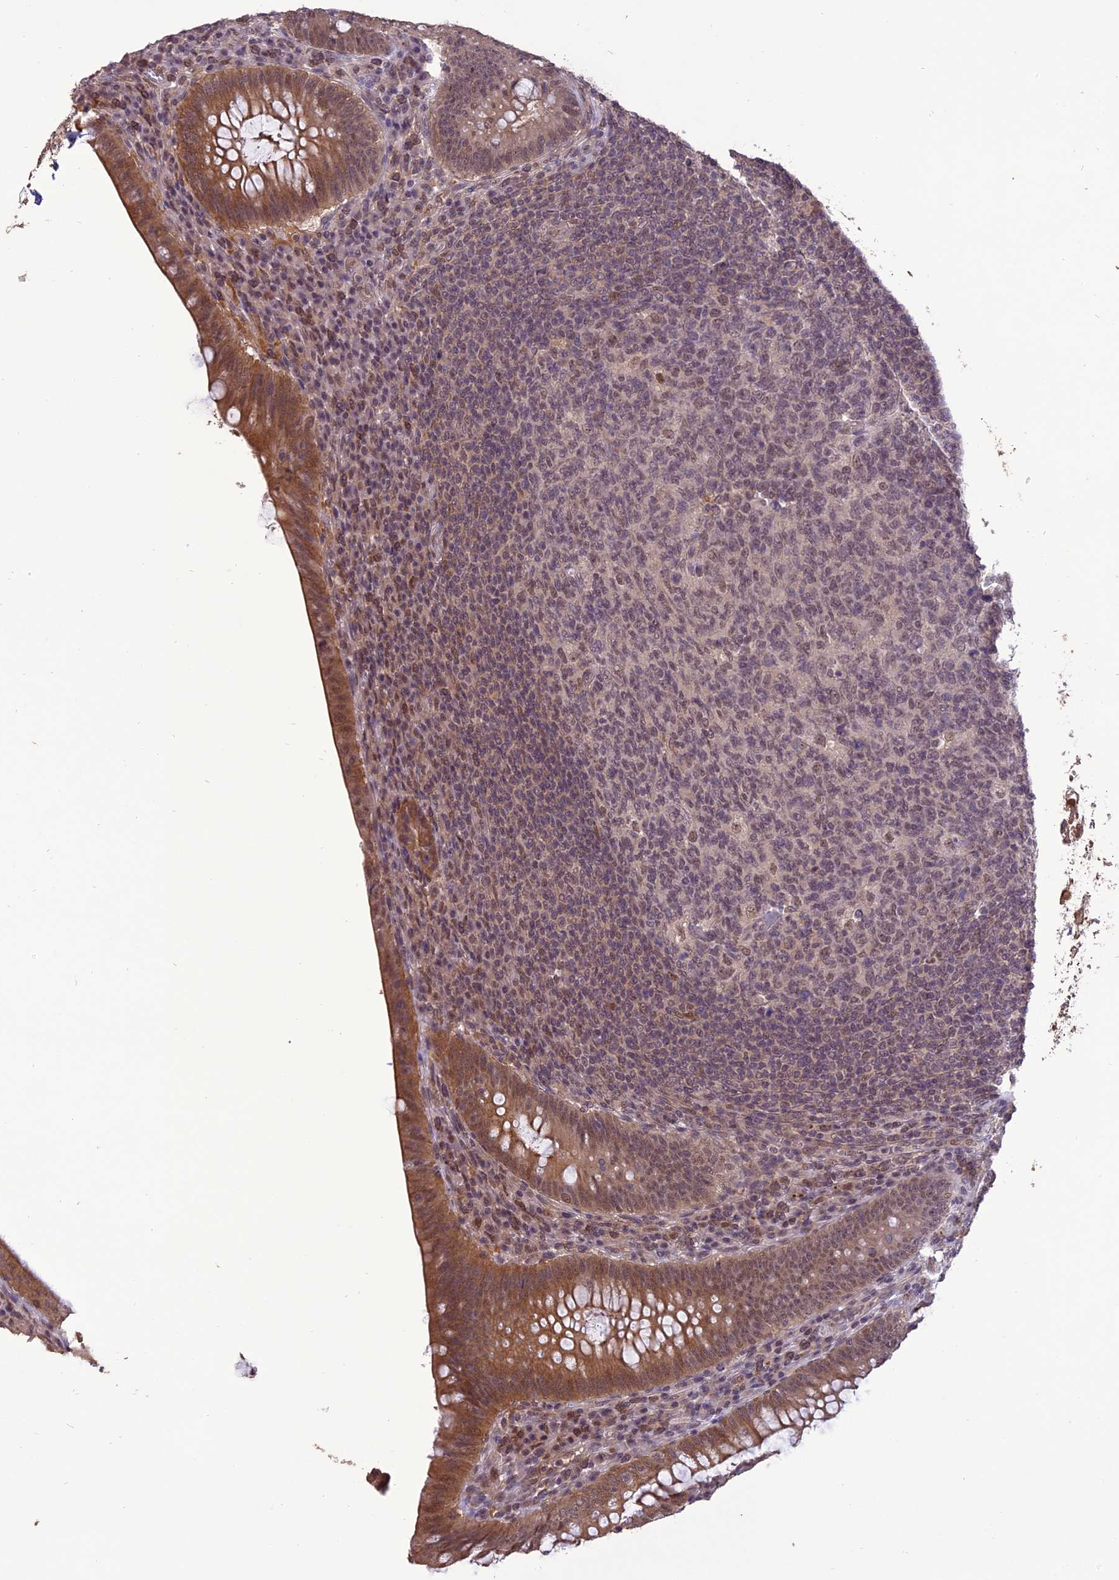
{"staining": {"intensity": "moderate", "quantity": ">75%", "location": "cytoplasmic/membranous"}, "tissue": "appendix", "cell_type": "Glandular cells", "image_type": "normal", "snomed": [{"axis": "morphology", "description": "Normal tissue, NOS"}, {"axis": "topography", "description": "Appendix"}], "caption": "IHC staining of normal appendix, which shows medium levels of moderate cytoplasmic/membranous staining in approximately >75% of glandular cells indicating moderate cytoplasmic/membranous protein positivity. The staining was performed using DAB (3,3'-diaminobenzidine) (brown) for protein detection and nuclei were counterstained in hematoxylin (blue).", "gene": "TIGD7", "patient": {"sex": "male", "age": 78}}